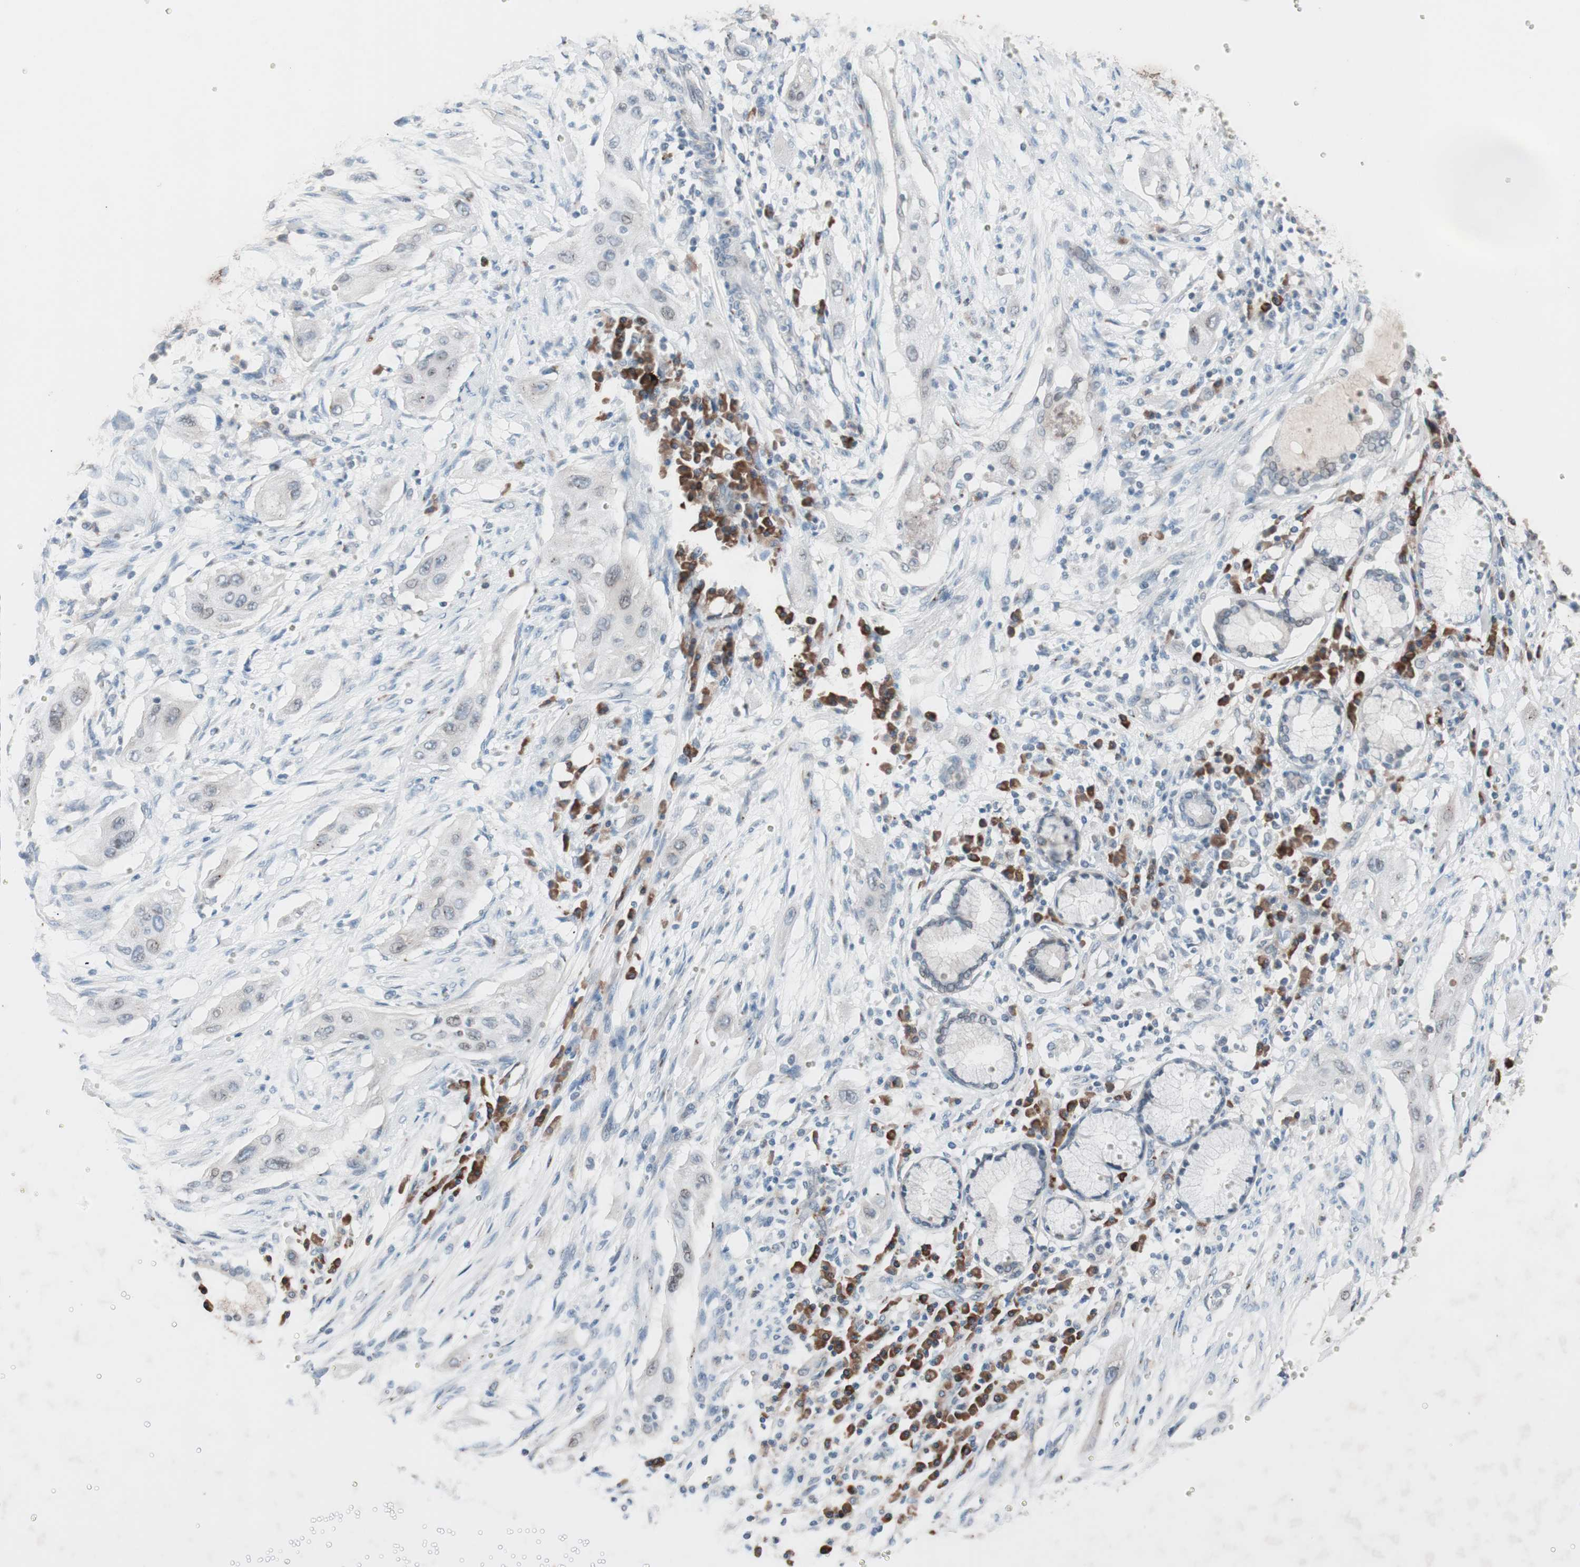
{"staining": {"intensity": "weak", "quantity": "<25%", "location": "cytoplasmic/membranous"}, "tissue": "lung cancer", "cell_type": "Tumor cells", "image_type": "cancer", "snomed": [{"axis": "morphology", "description": "Squamous cell carcinoma, NOS"}, {"axis": "topography", "description": "Lung"}], "caption": "Human lung cancer stained for a protein using IHC demonstrates no expression in tumor cells.", "gene": "GRB7", "patient": {"sex": "female", "age": 47}}